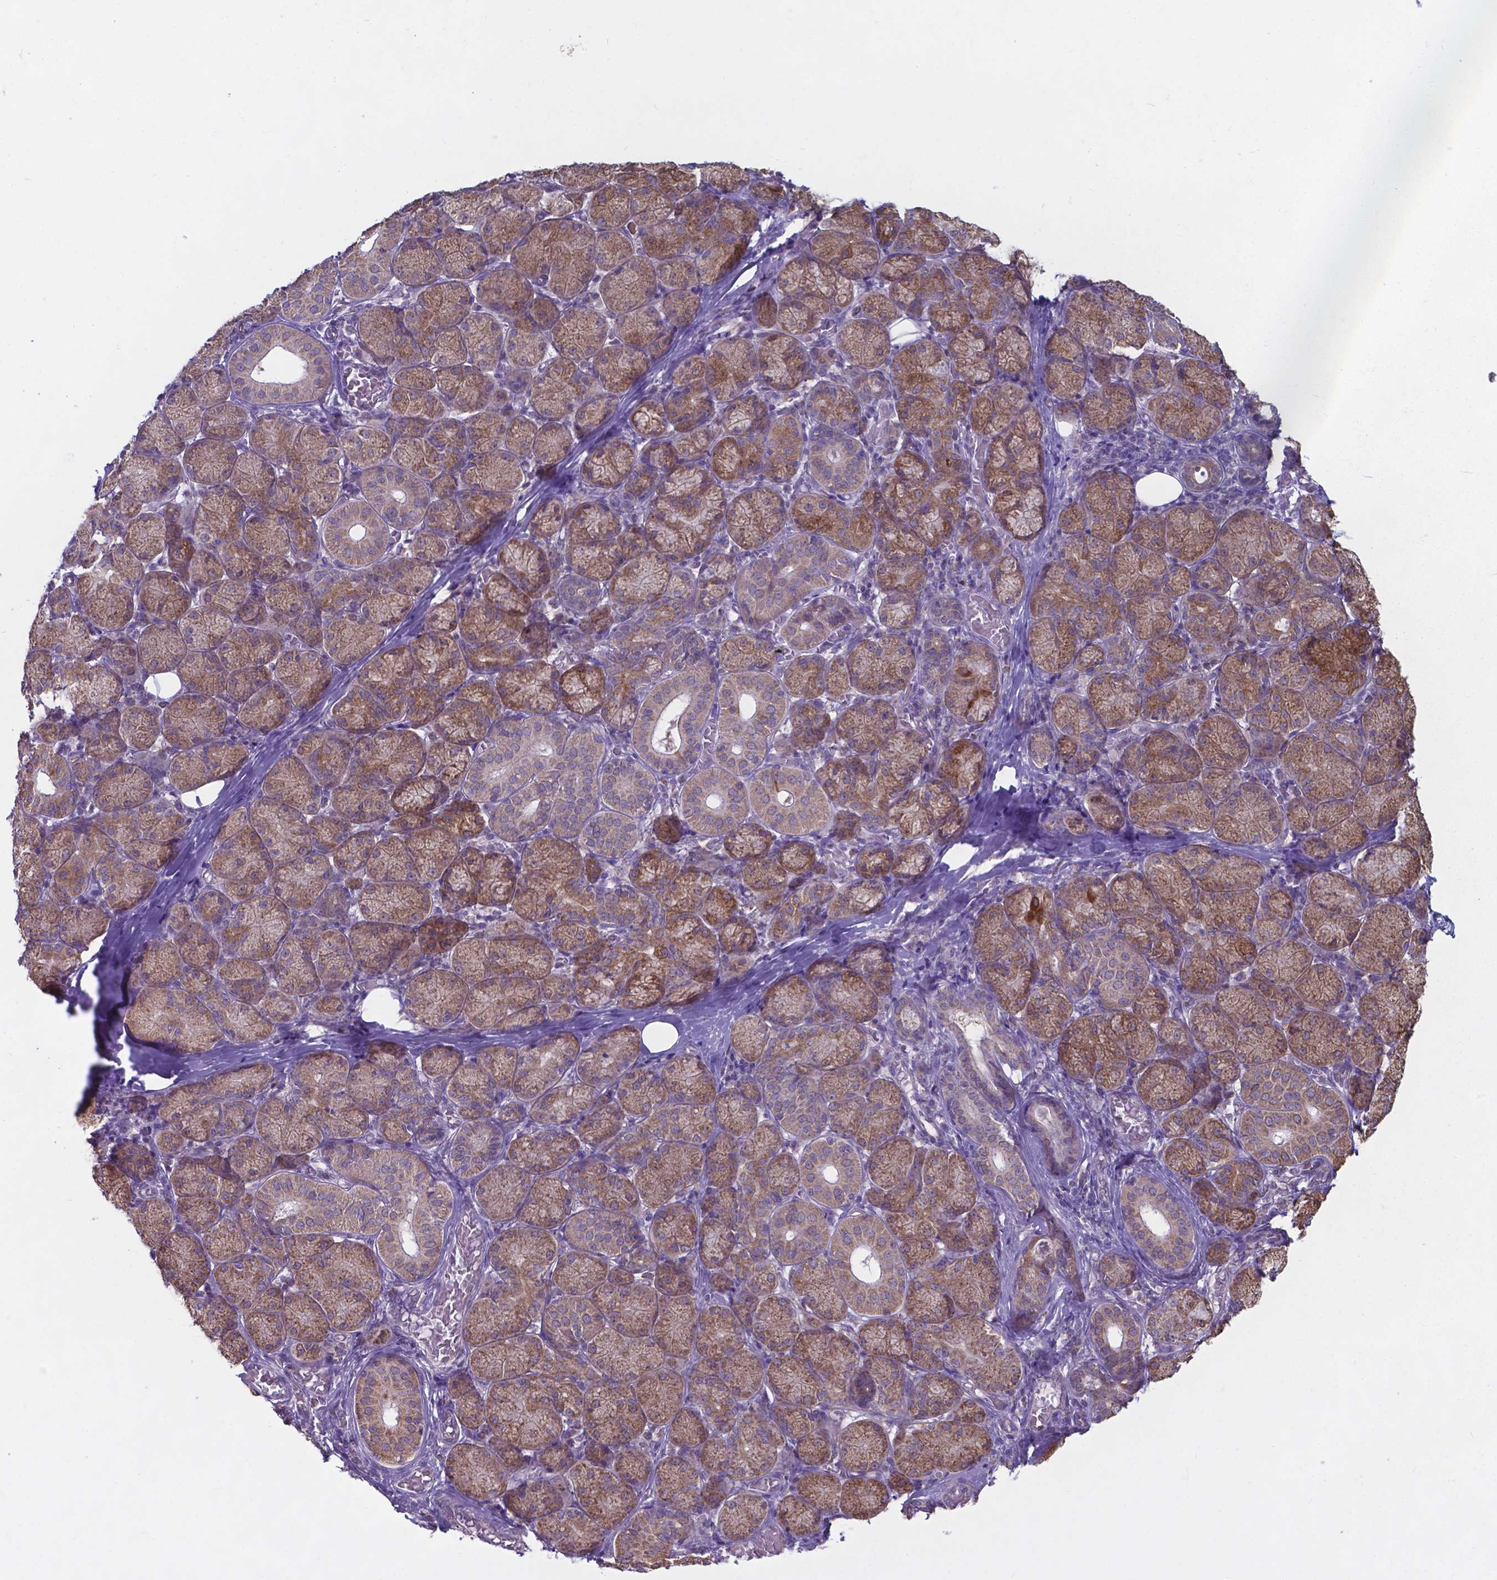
{"staining": {"intensity": "strong", "quantity": "25%-75%", "location": "cytoplasmic/membranous"}, "tissue": "salivary gland", "cell_type": "Glandular cells", "image_type": "normal", "snomed": [{"axis": "morphology", "description": "Normal tissue, NOS"}, {"axis": "topography", "description": "Salivary gland"}, {"axis": "topography", "description": "Peripheral nerve tissue"}], "caption": "Unremarkable salivary gland was stained to show a protein in brown. There is high levels of strong cytoplasmic/membranous expression in about 25%-75% of glandular cells. (IHC, brightfield microscopy, high magnification).", "gene": "FAM114A1", "patient": {"sex": "female", "age": 24}}